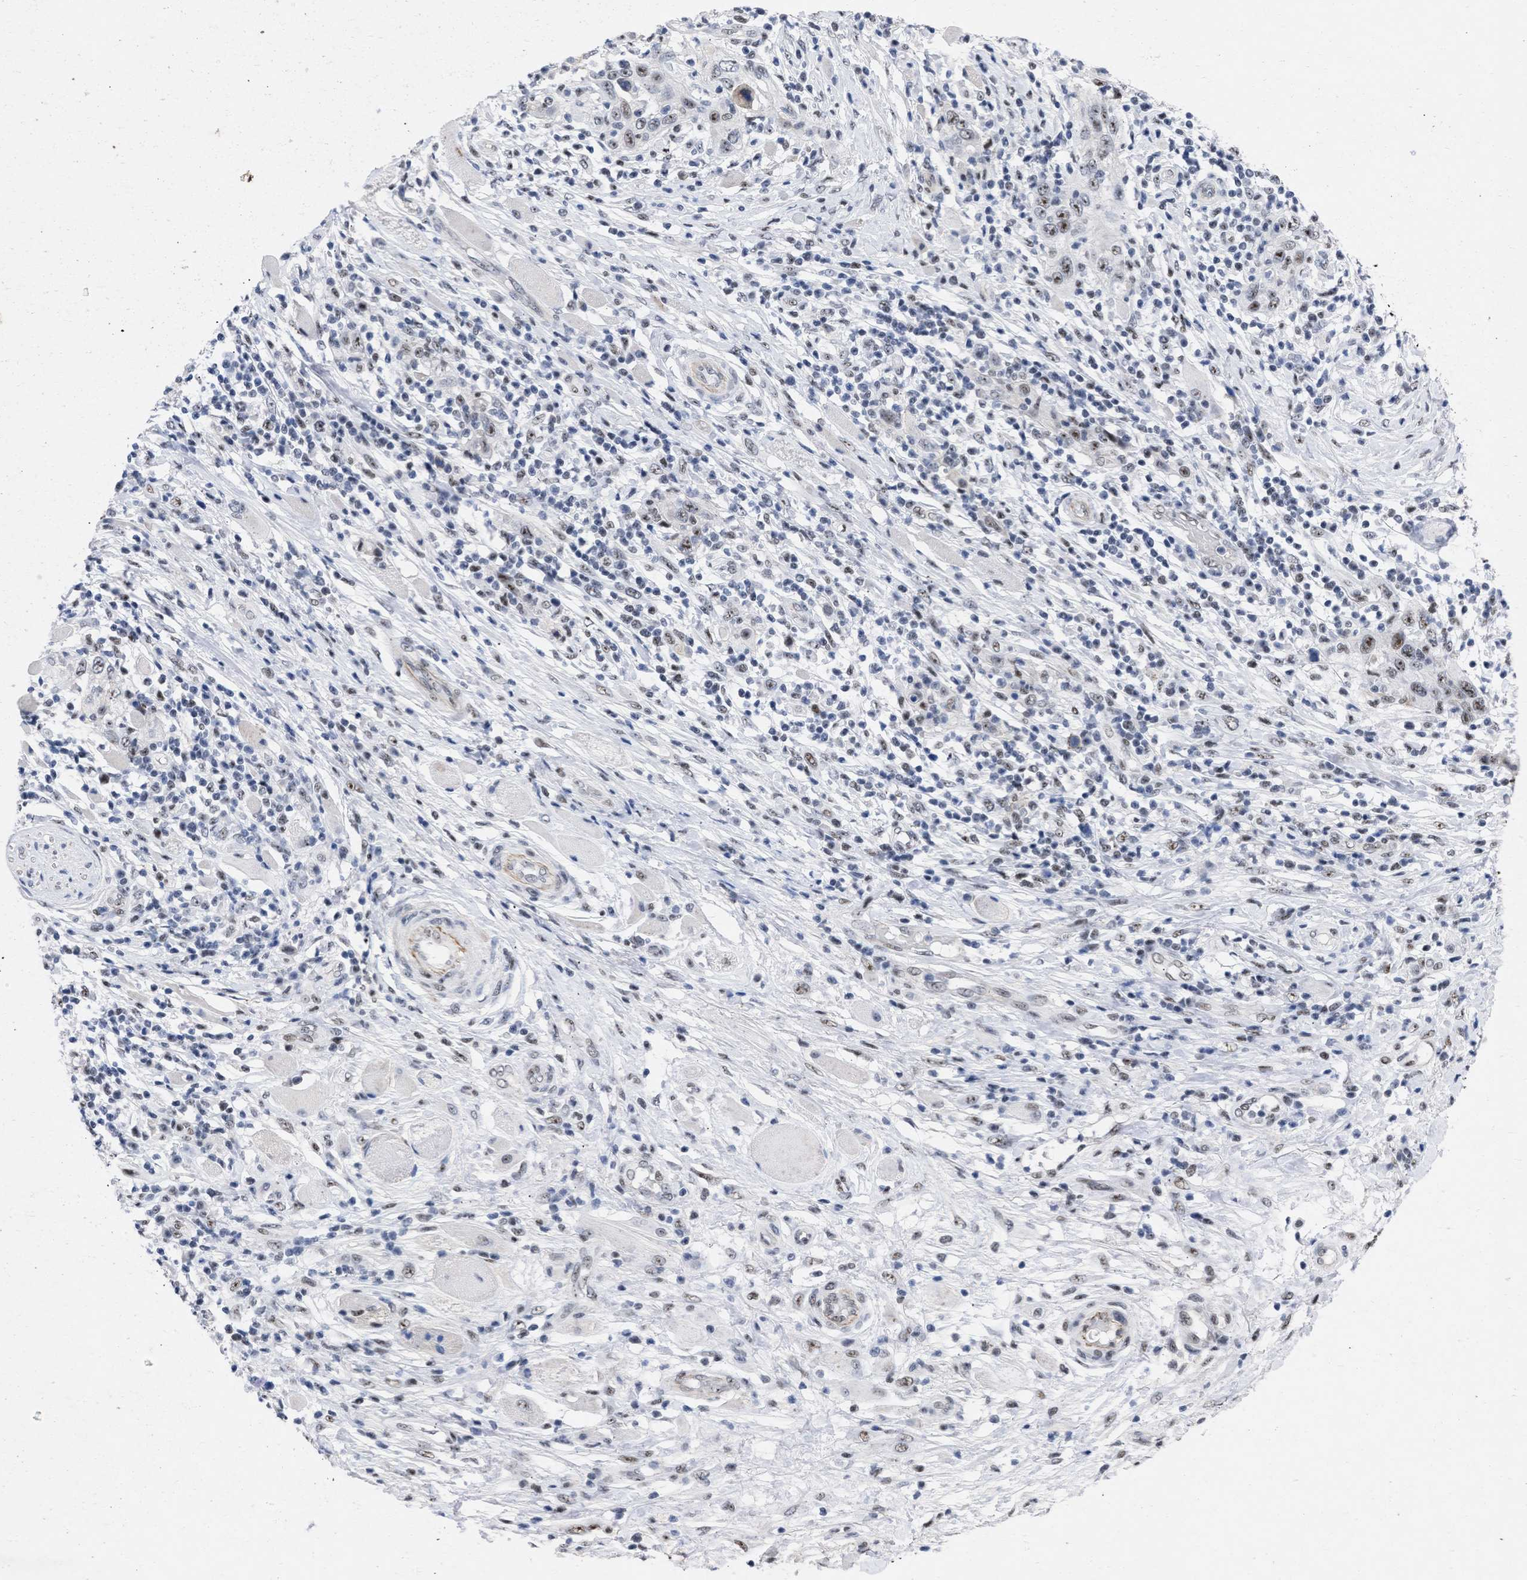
{"staining": {"intensity": "moderate", "quantity": ">75%", "location": "nuclear"}, "tissue": "skin cancer", "cell_type": "Tumor cells", "image_type": "cancer", "snomed": [{"axis": "morphology", "description": "Squamous cell carcinoma, NOS"}, {"axis": "topography", "description": "Skin"}], "caption": "Immunohistochemical staining of skin cancer shows moderate nuclear protein expression in approximately >75% of tumor cells. (DAB (3,3'-diaminobenzidine) IHC, brown staining for protein, blue staining for nuclei).", "gene": "DDX41", "patient": {"sex": "female", "age": 88}}